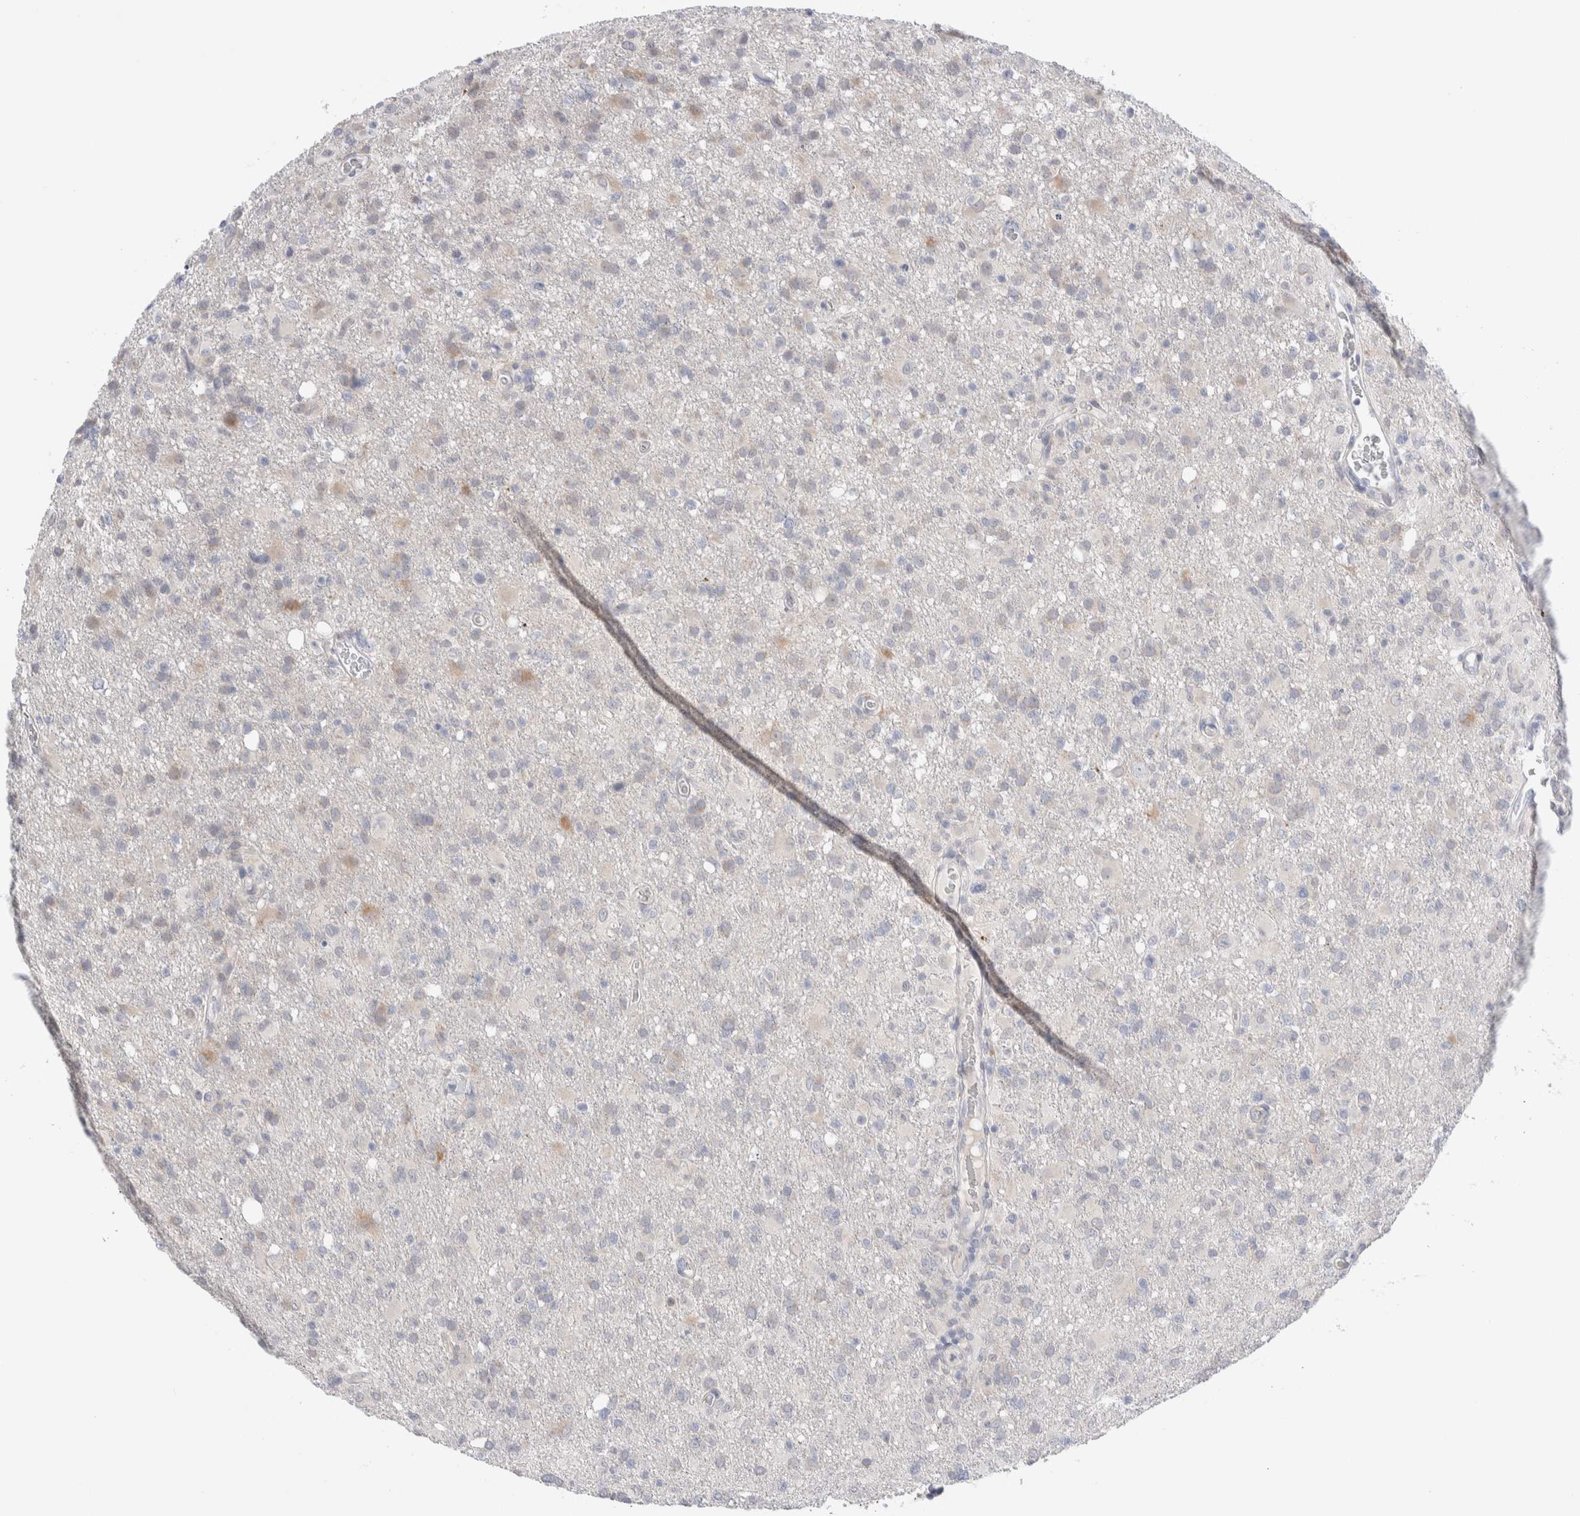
{"staining": {"intensity": "negative", "quantity": "none", "location": "none"}, "tissue": "glioma", "cell_type": "Tumor cells", "image_type": "cancer", "snomed": [{"axis": "morphology", "description": "Glioma, malignant, High grade"}, {"axis": "topography", "description": "Brain"}], "caption": "Photomicrograph shows no protein expression in tumor cells of malignant glioma (high-grade) tissue.", "gene": "C1orf112", "patient": {"sex": "female", "age": 57}}